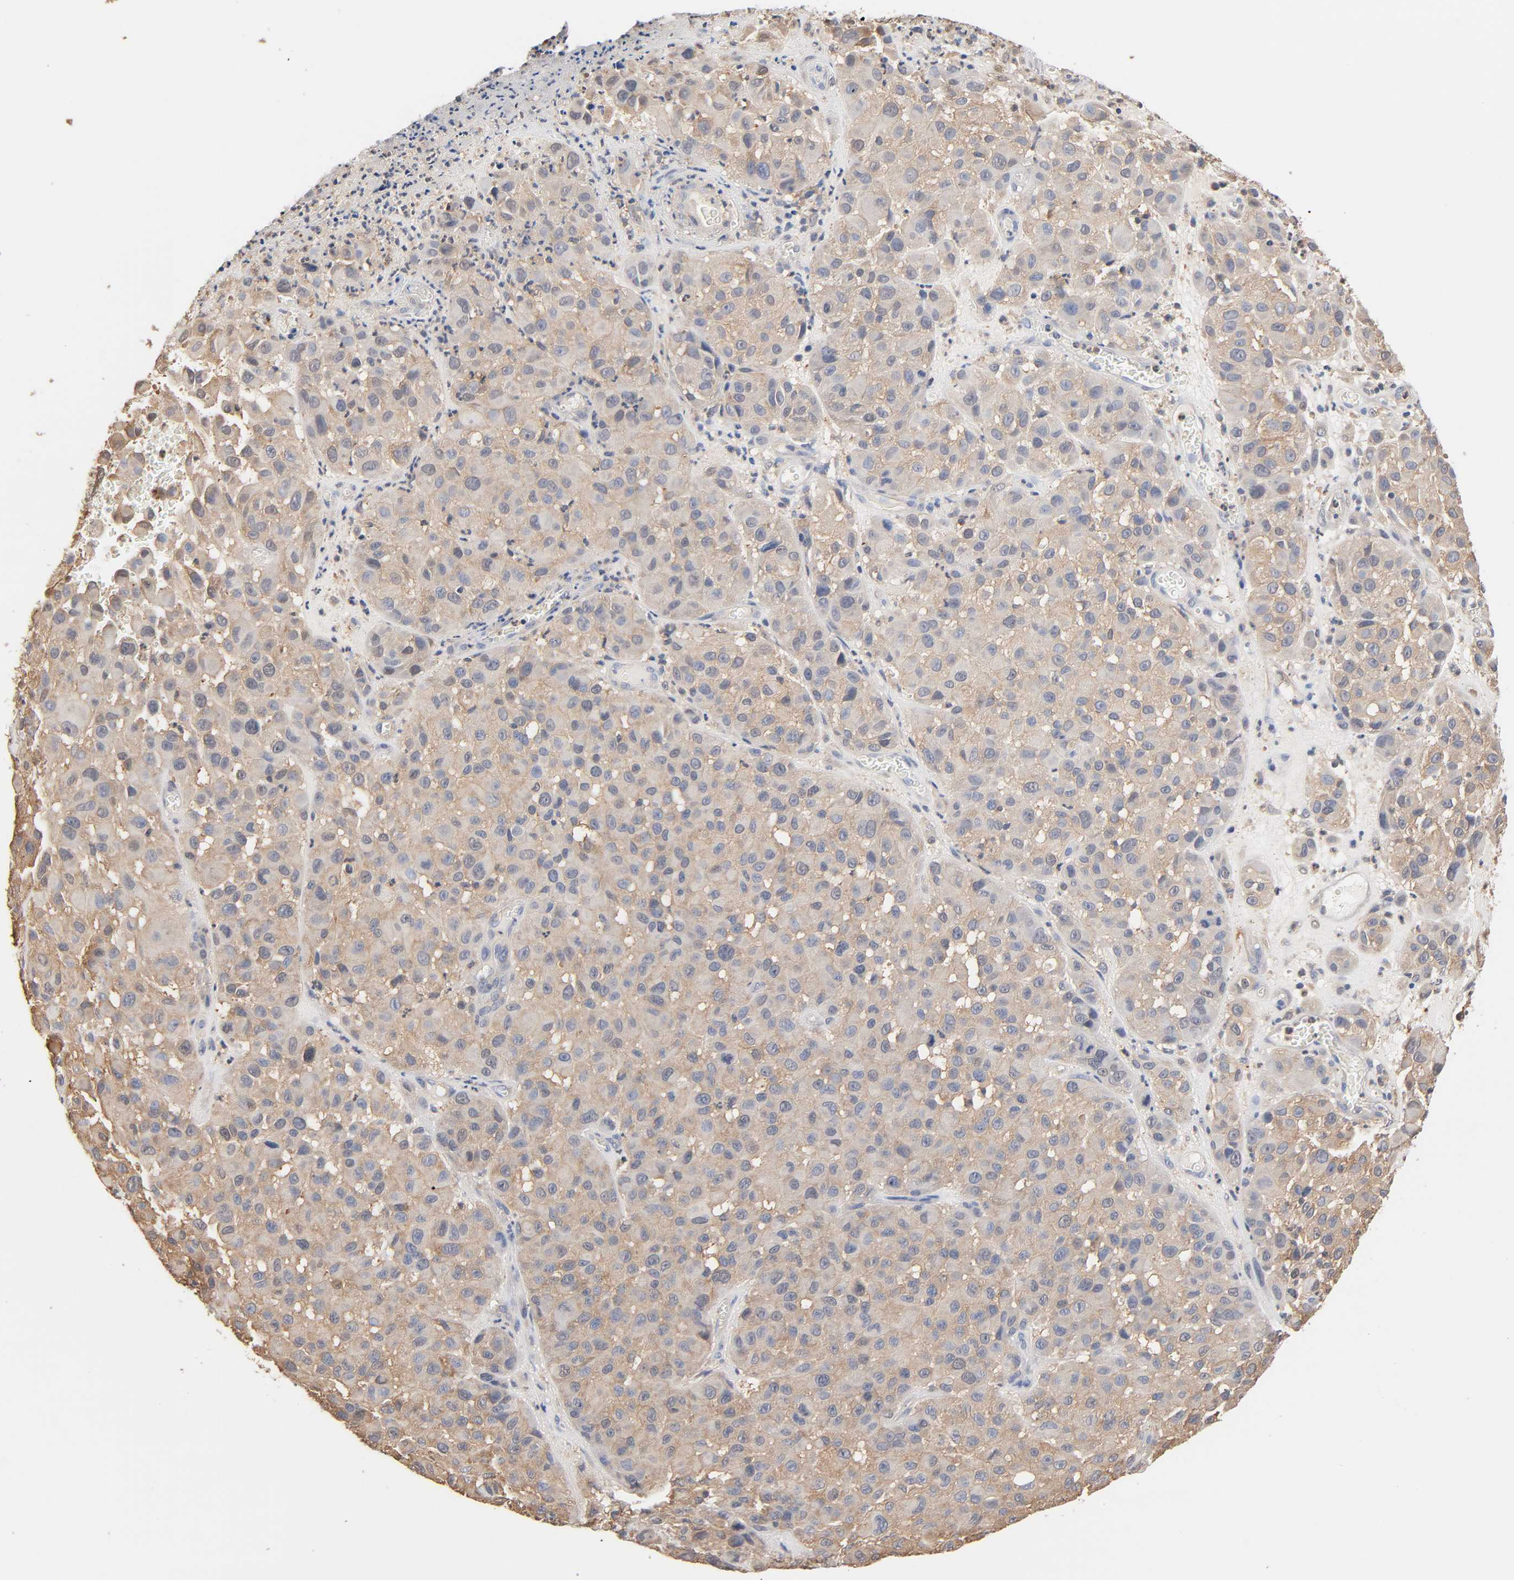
{"staining": {"intensity": "weak", "quantity": ">75%", "location": "cytoplasmic/membranous"}, "tissue": "melanoma", "cell_type": "Tumor cells", "image_type": "cancer", "snomed": [{"axis": "morphology", "description": "Malignant melanoma, NOS"}, {"axis": "topography", "description": "Skin"}], "caption": "A micrograph of human malignant melanoma stained for a protein shows weak cytoplasmic/membranous brown staining in tumor cells.", "gene": "ALDOA", "patient": {"sex": "female", "age": 21}}